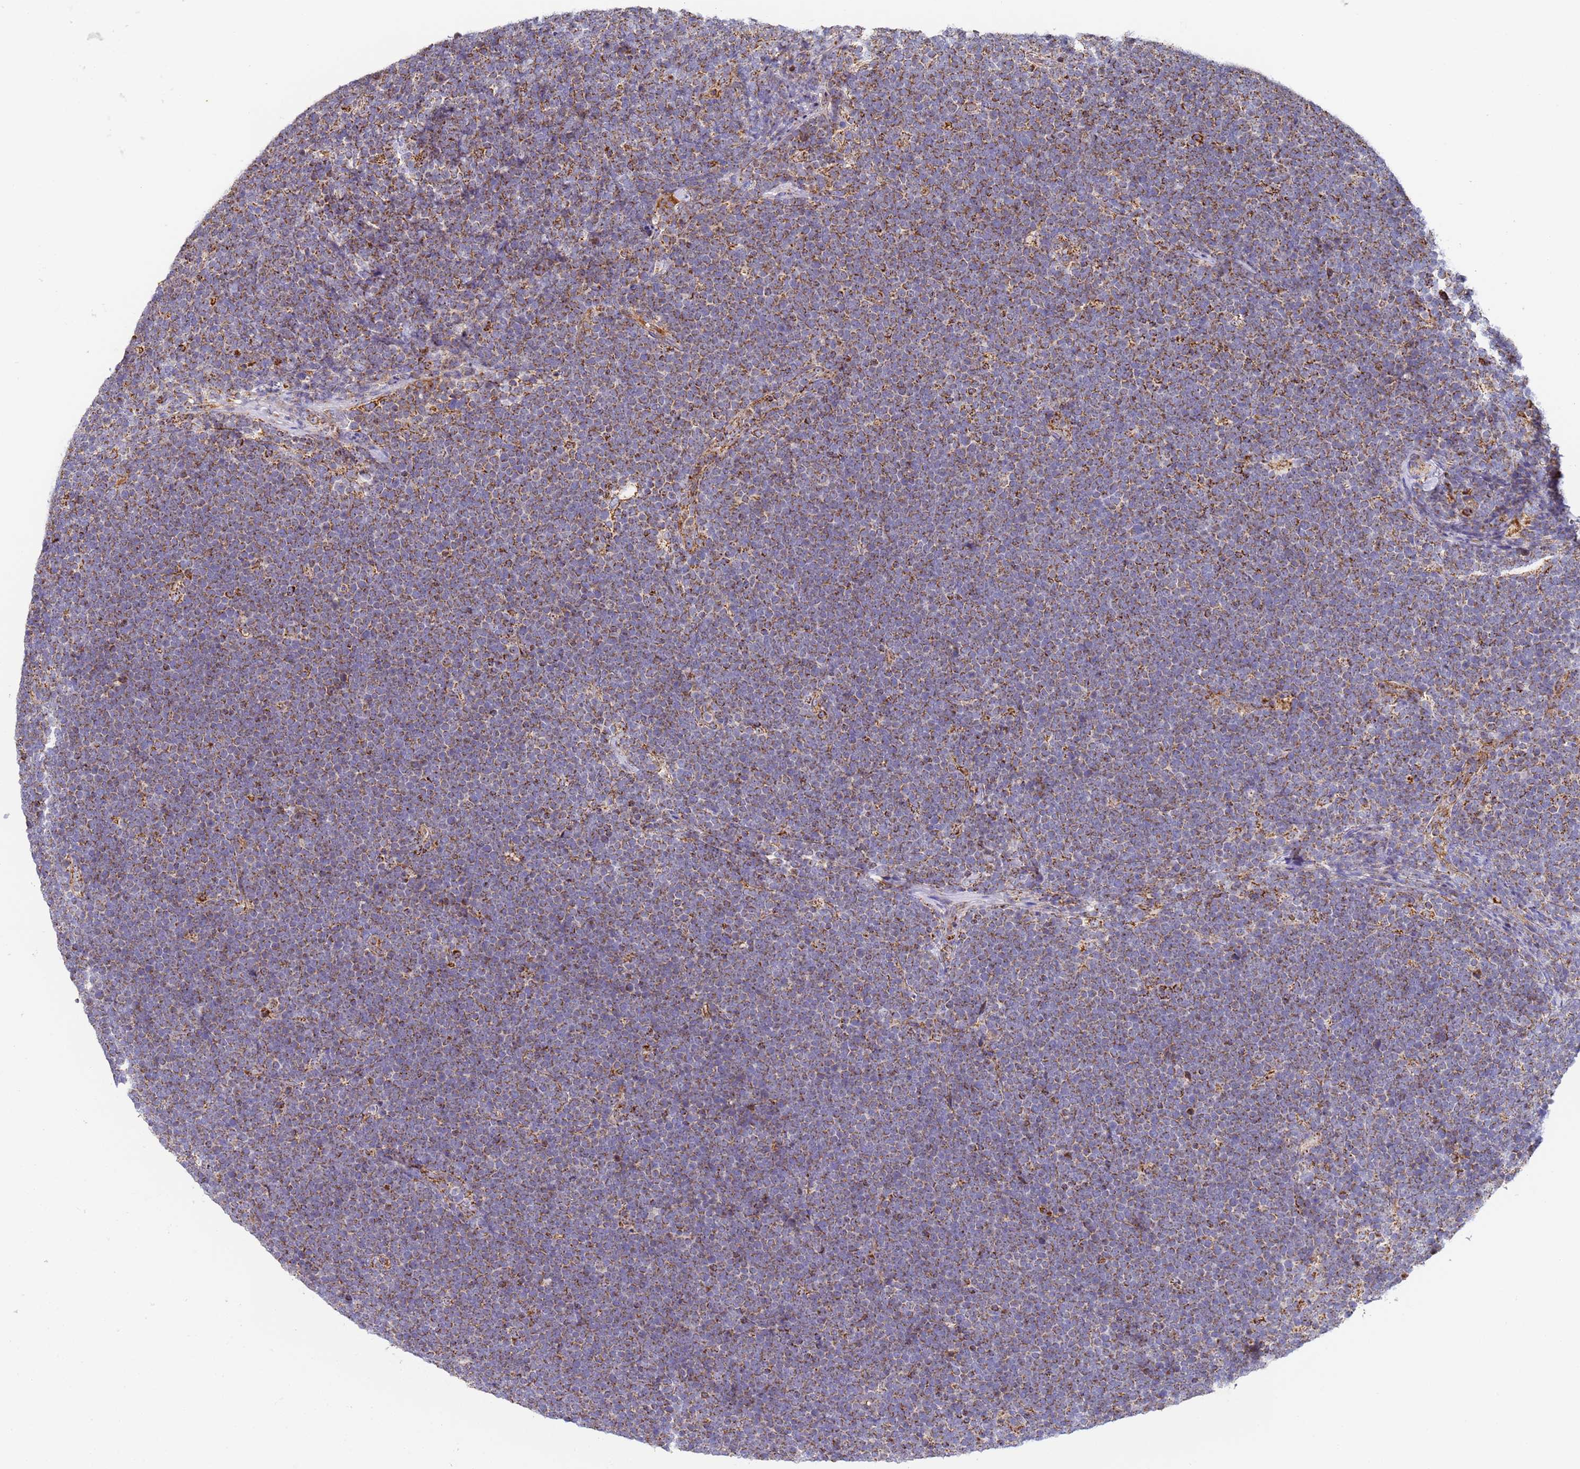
{"staining": {"intensity": "moderate", "quantity": "25%-75%", "location": "cytoplasmic/membranous"}, "tissue": "lymphoma", "cell_type": "Tumor cells", "image_type": "cancer", "snomed": [{"axis": "morphology", "description": "Malignant lymphoma, non-Hodgkin's type, High grade"}, {"axis": "topography", "description": "Lymph node"}], "caption": "Tumor cells show medium levels of moderate cytoplasmic/membranous expression in approximately 25%-75% of cells in human high-grade malignant lymphoma, non-Hodgkin's type.", "gene": "FRG2C", "patient": {"sex": "male", "age": 13}}